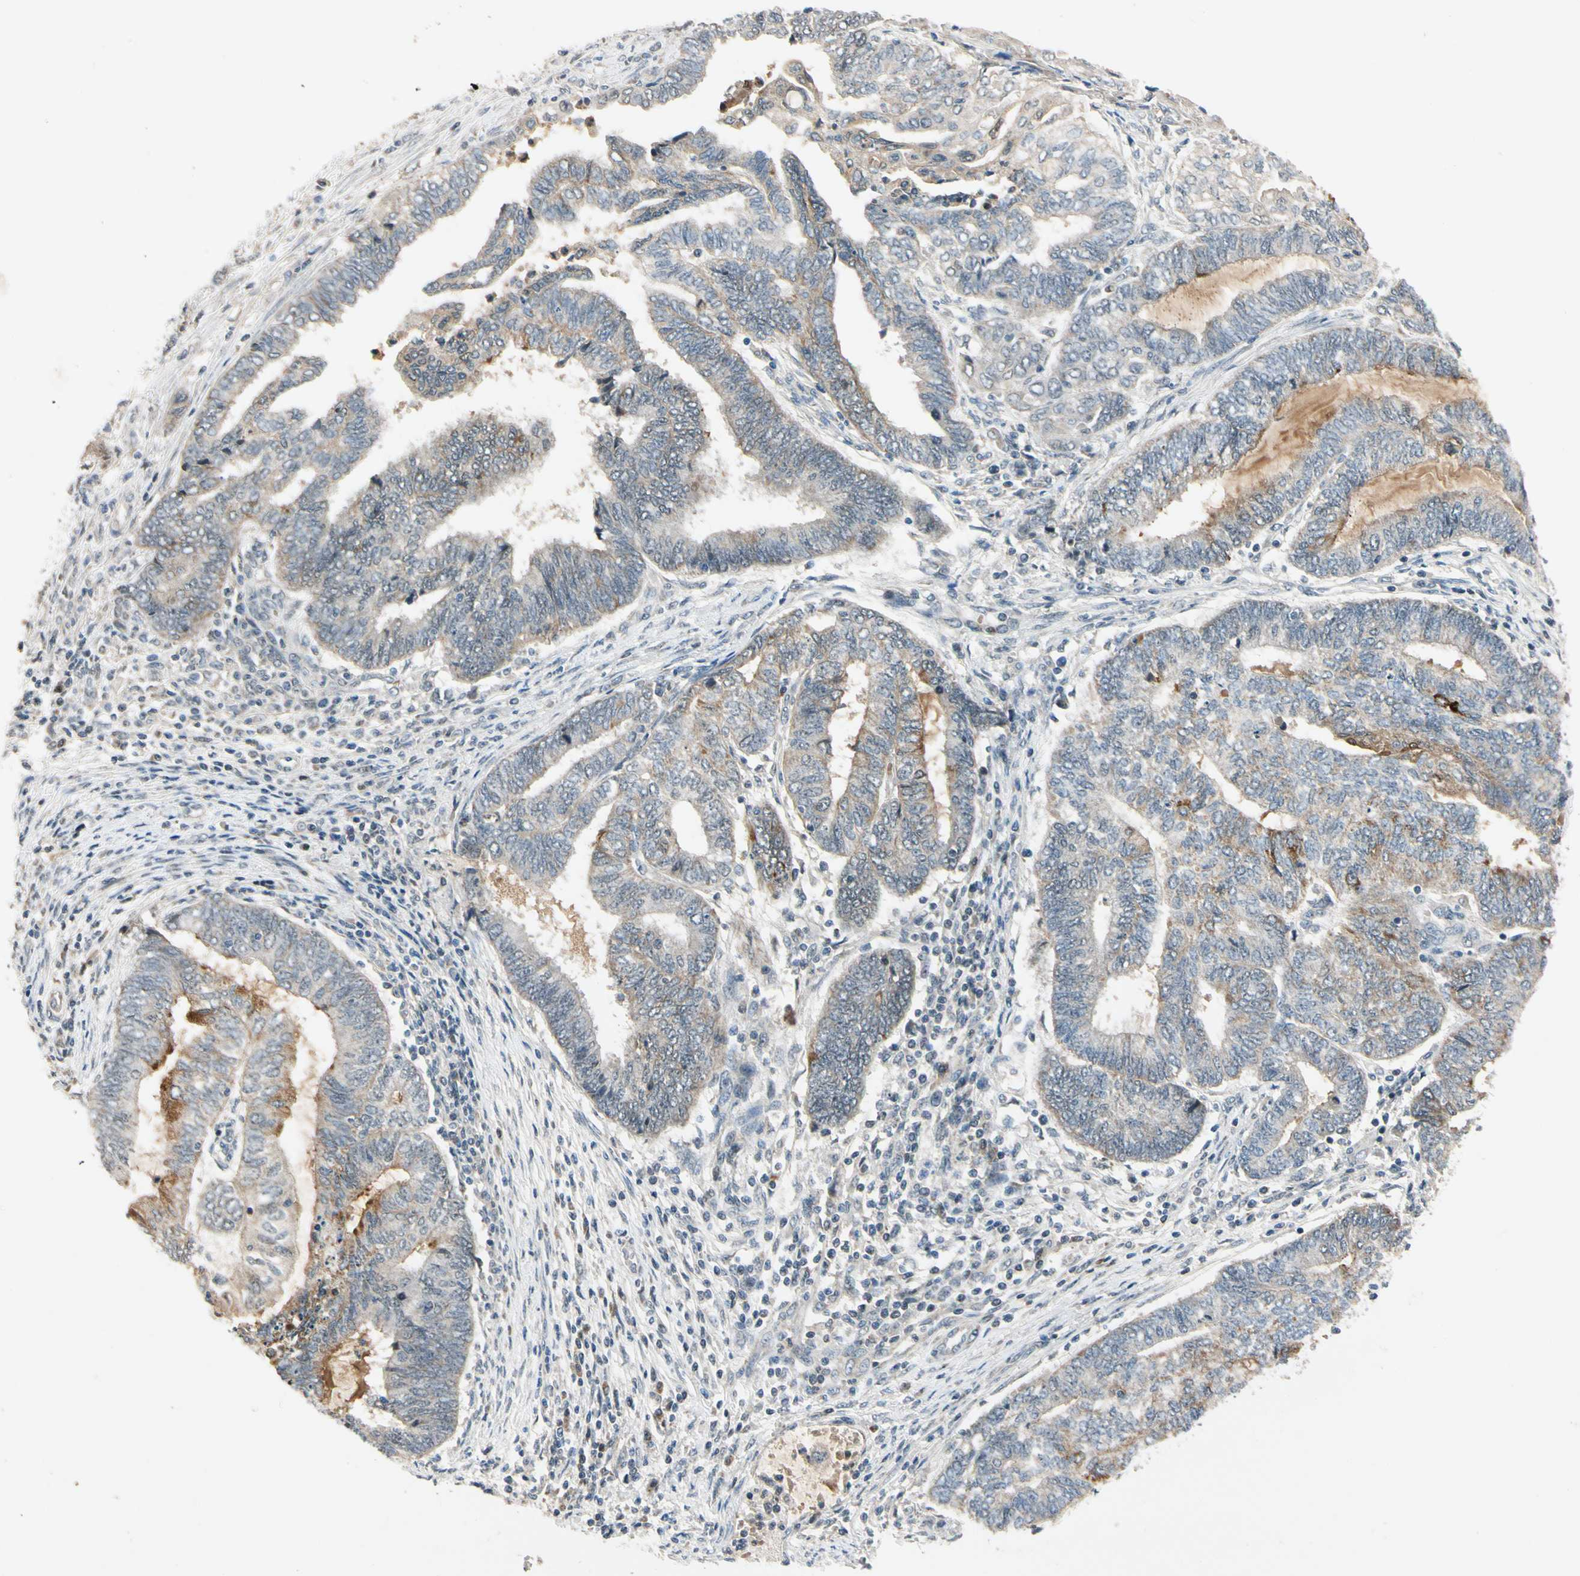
{"staining": {"intensity": "weak", "quantity": "25%-75%", "location": "cytoplasmic/membranous"}, "tissue": "endometrial cancer", "cell_type": "Tumor cells", "image_type": "cancer", "snomed": [{"axis": "morphology", "description": "Adenocarcinoma, NOS"}, {"axis": "topography", "description": "Uterus"}, {"axis": "topography", "description": "Endometrium"}], "caption": "Adenocarcinoma (endometrial) stained for a protein demonstrates weak cytoplasmic/membranous positivity in tumor cells. The protein is shown in brown color, while the nuclei are stained blue.", "gene": "RIOX2", "patient": {"sex": "female", "age": 70}}